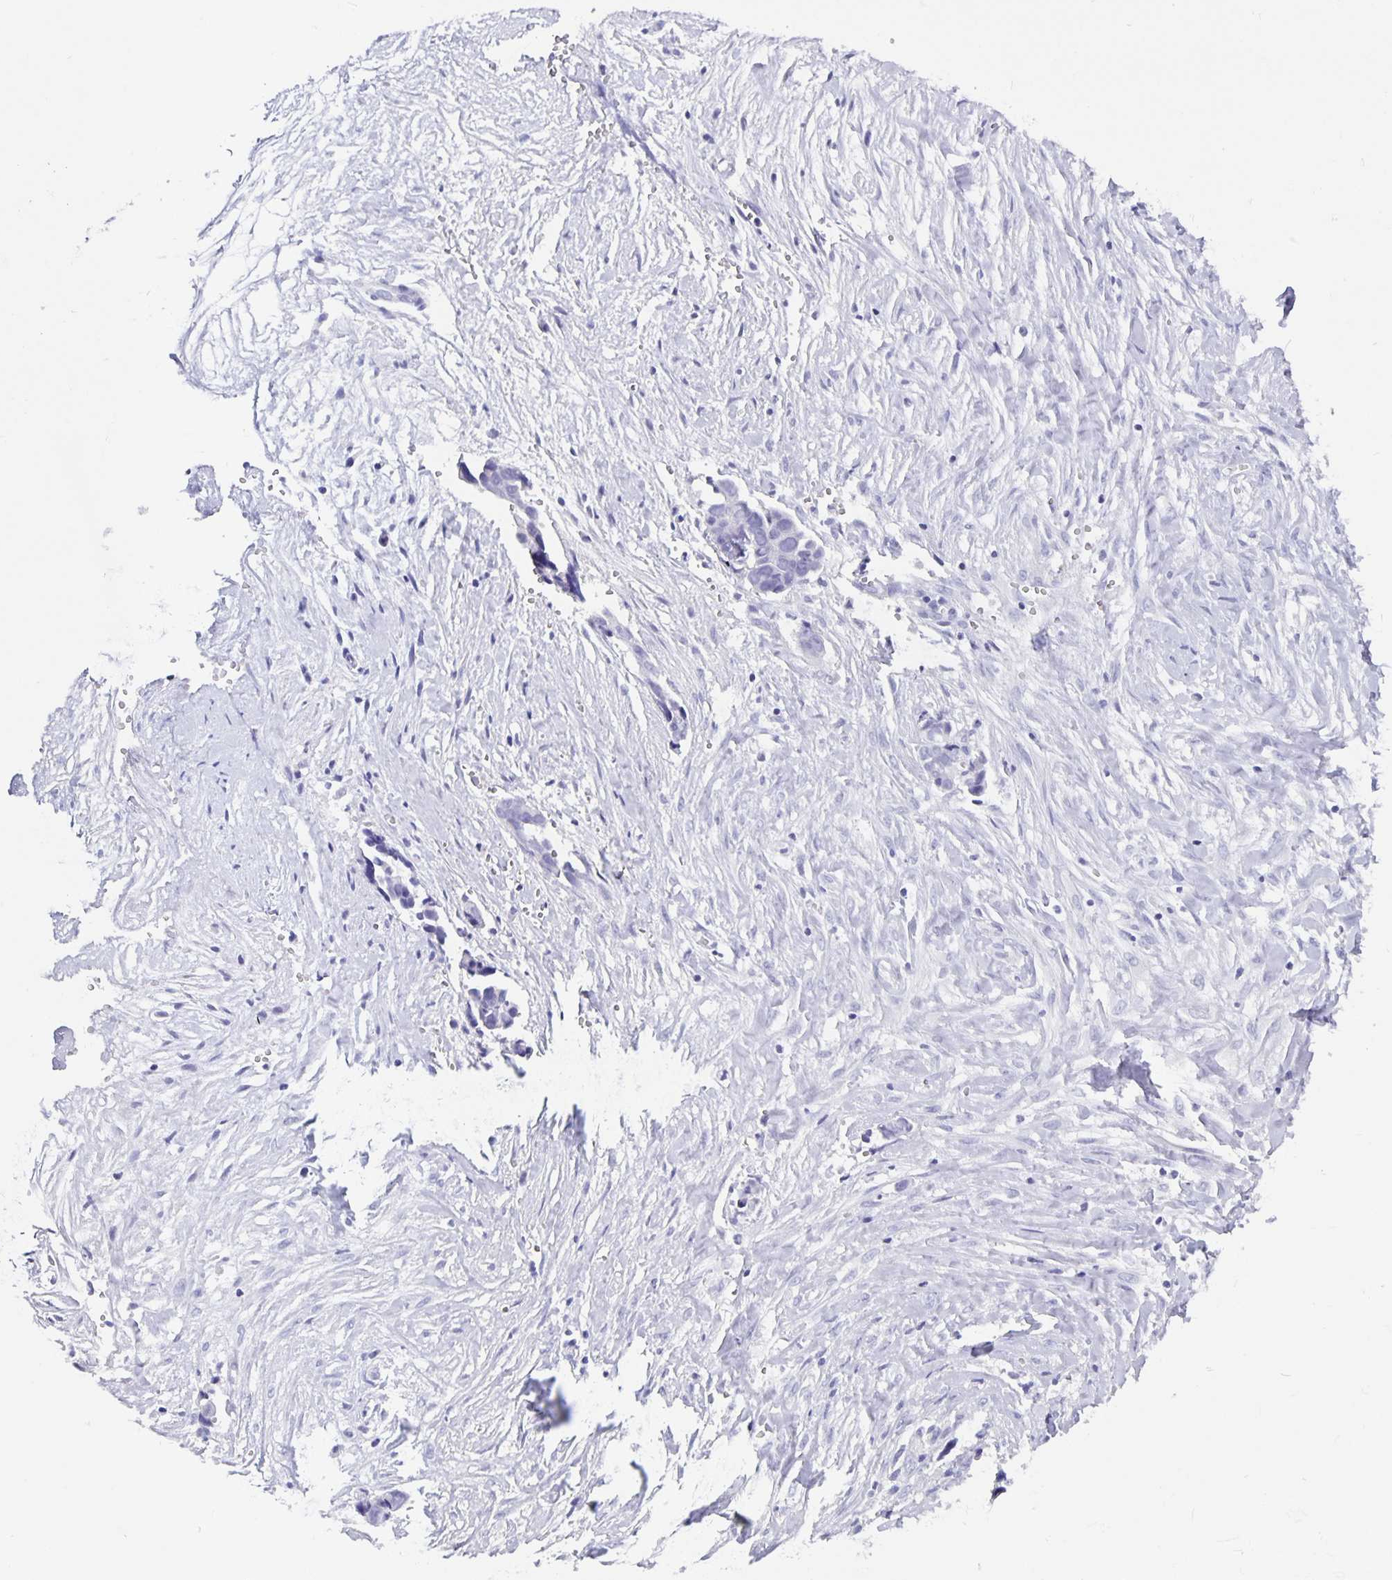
{"staining": {"intensity": "negative", "quantity": "none", "location": "none"}, "tissue": "ovarian cancer", "cell_type": "Tumor cells", "image_type": "cancer", "snomed": [{"axis": "morphology", "description": "Cystadenocarcinoma, serous, NOS"}, {"axis": "topography", "description": "Ovary"}], "caption": "Image shows no protein staining in tumor cells of serous cystadenocarcinoma (ovarian) tissue. (Stains: DAB immunohistochemistry (IHC) with hematoxylin counter stain, Microscopy: brightfield microscopy at high magnification).", "gene": "ODF3B", "patient": {"sex": "female", "age": 59}}